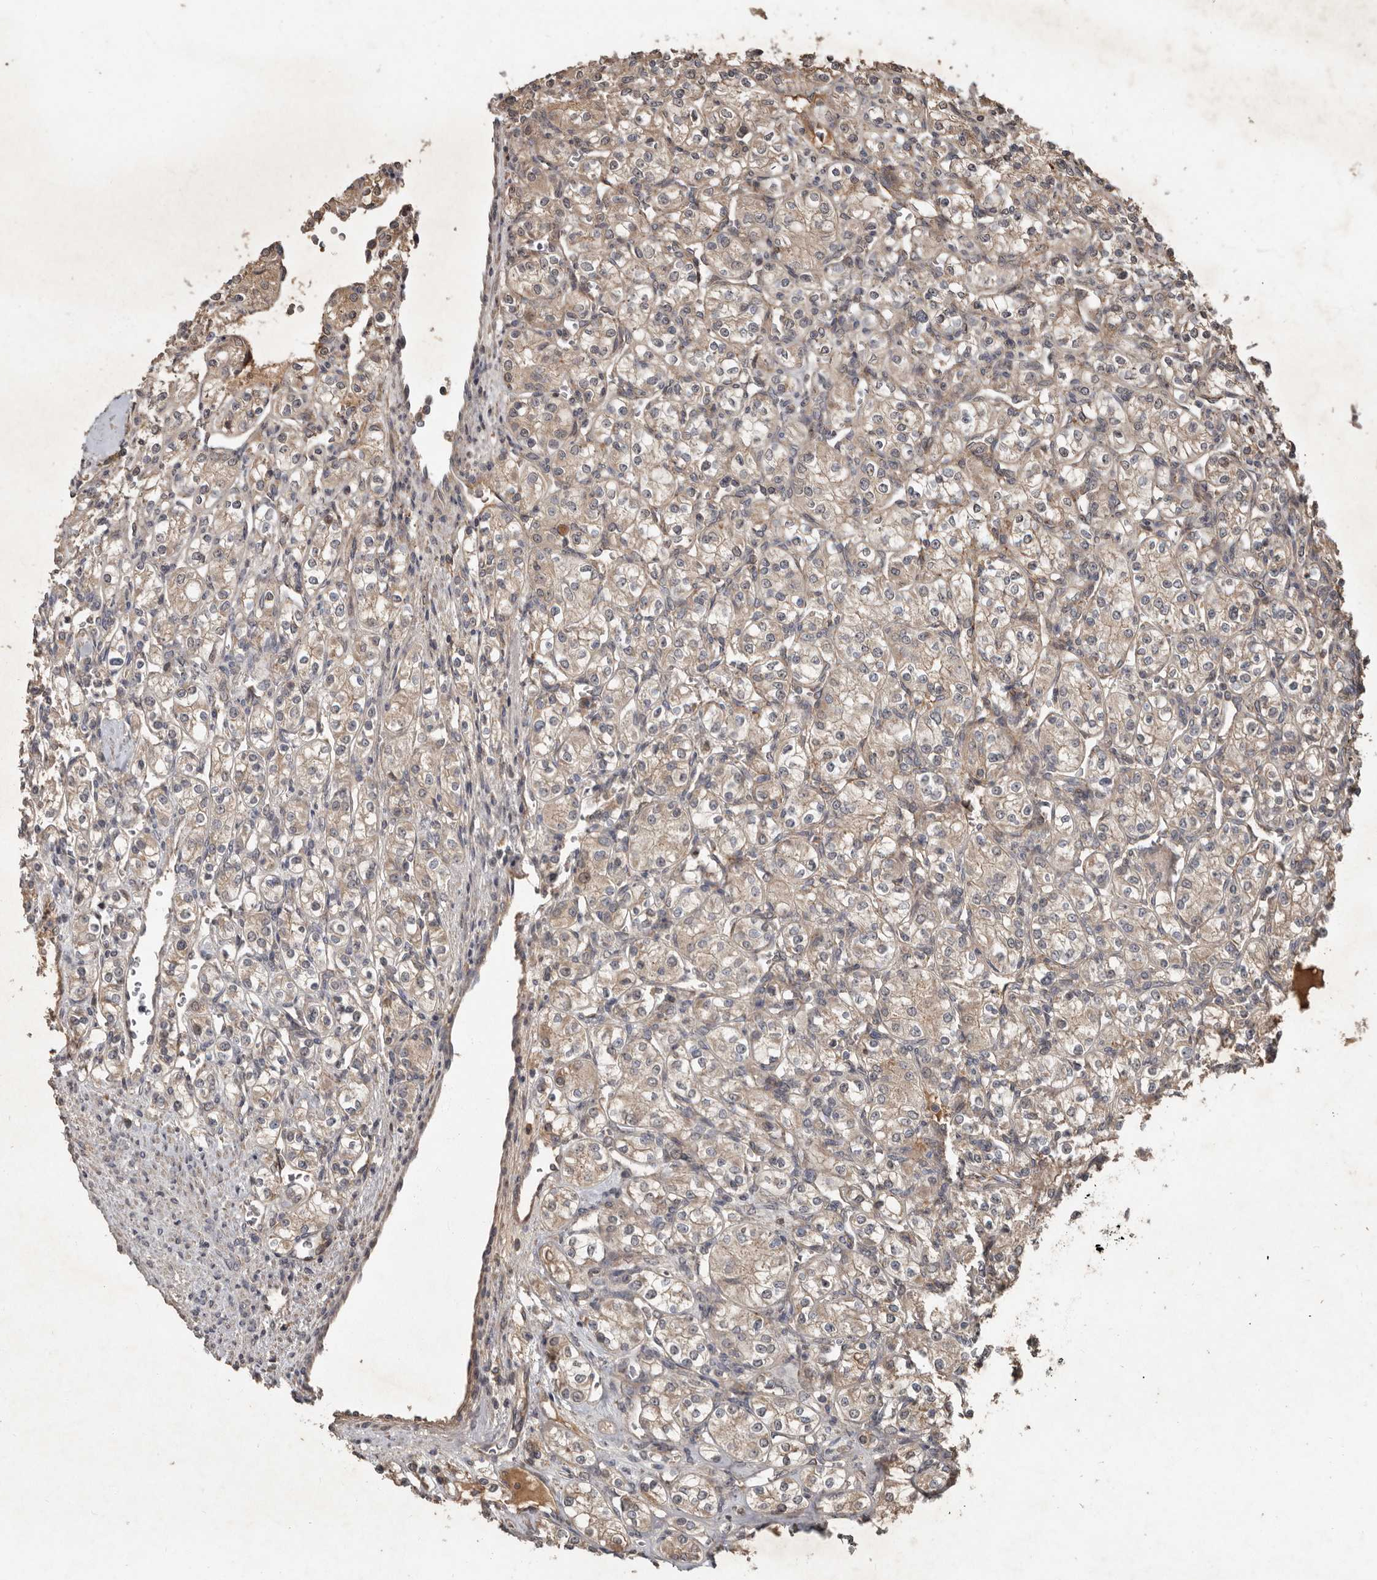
{"staining": {"intensity": "weak", "quantity": ">75%", "location": "cytoplasmic/membranous"}, "tissue": "renal cancer", "cell_type": "Tumor cells", "image_type": "cancer", "snomed": [{"axis": "morphology", "description": "Adenocarcinoma, NOS"}, {"axis": "topography", "description": "Kidney"}], "caption": "Immunohistochemical staining of human renal adenocarcinoma demonstrates low levels of weak cytoplasmic/membranous protein positivity in about >75% of tumor cells.", "gene": "KIF26B", "patient": {"sex": "male", "age": 77}}